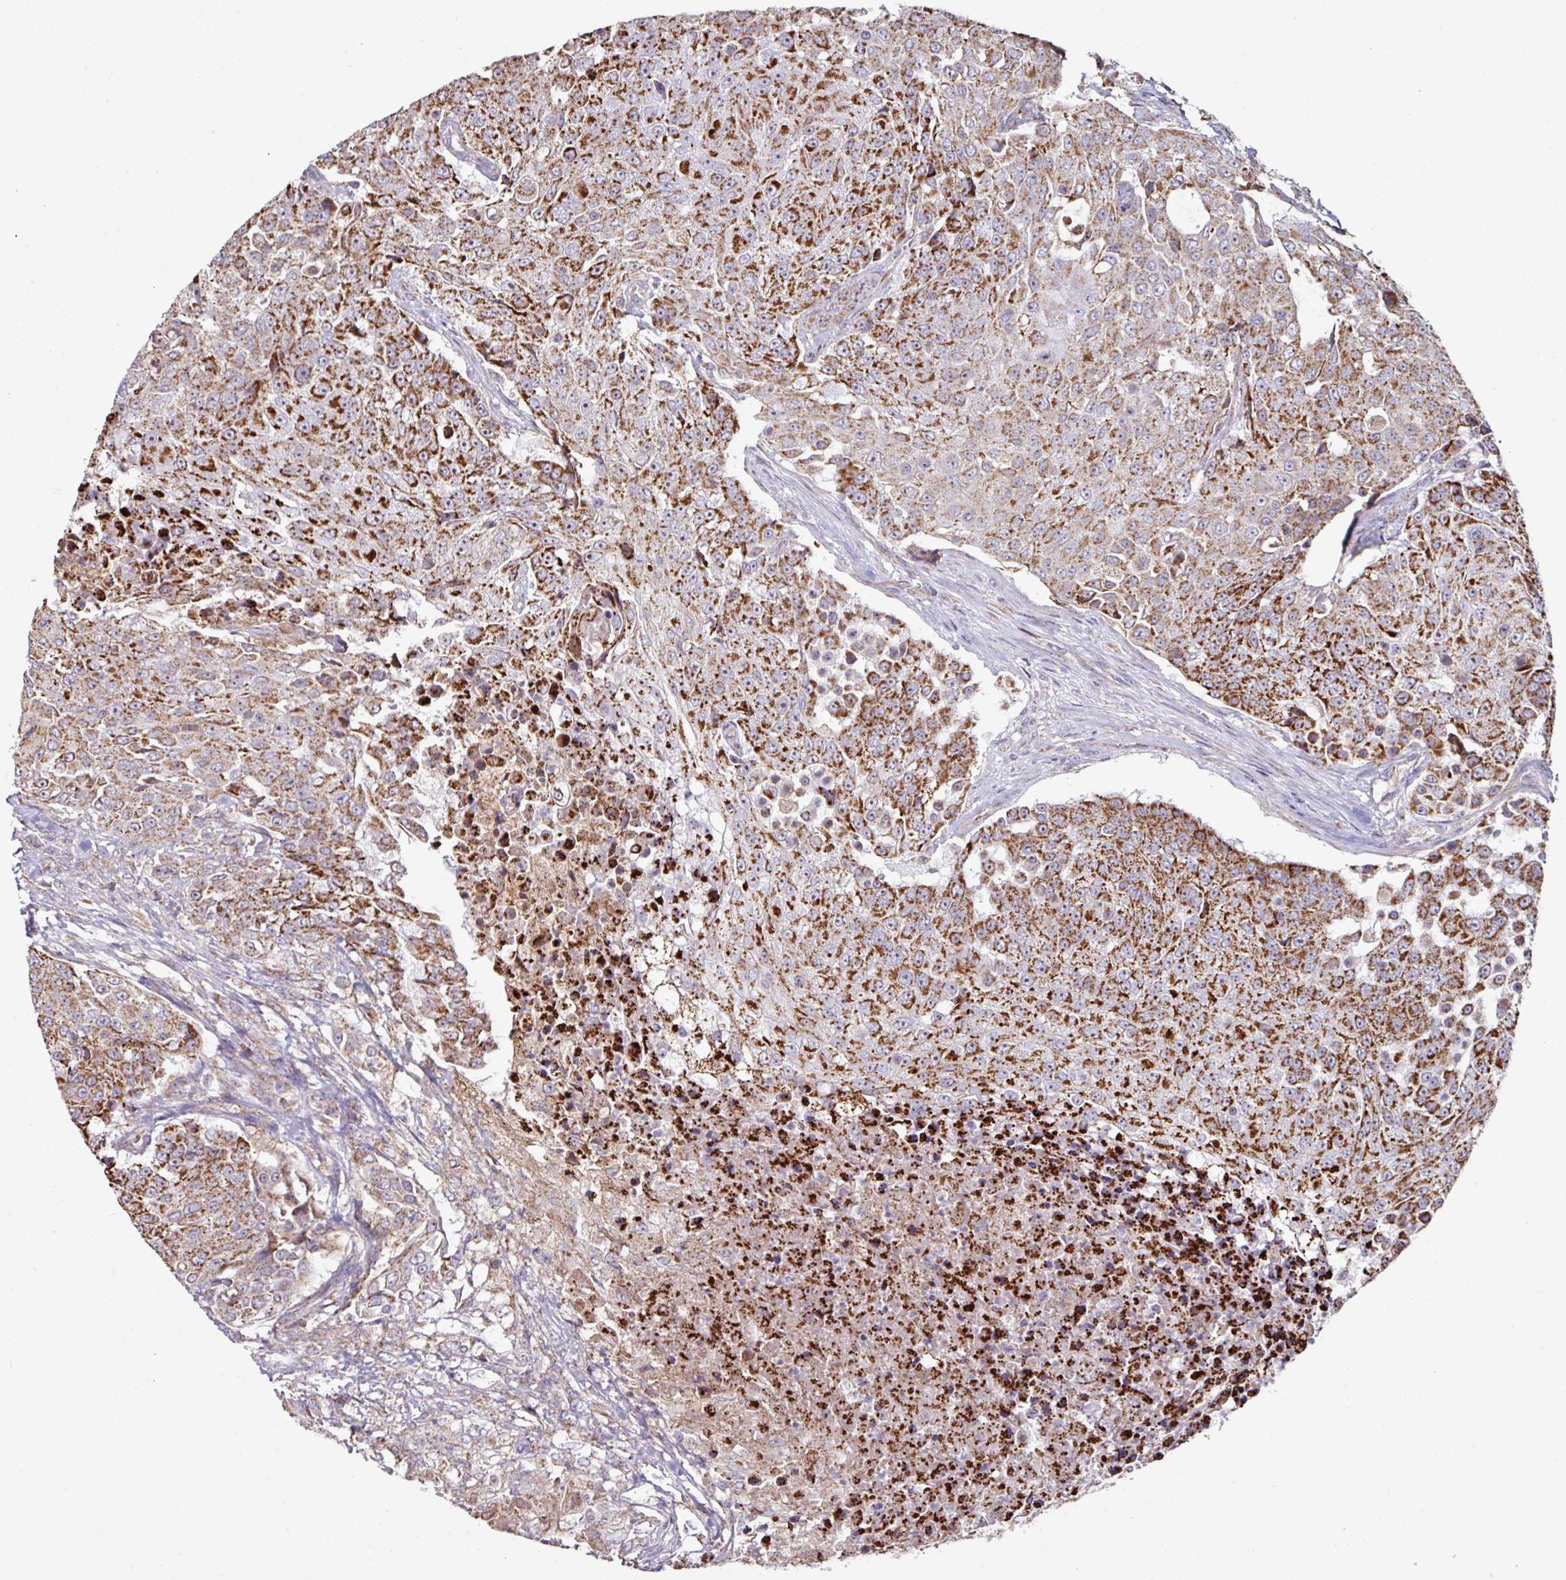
{"staining": {"intensity": "strong", "quantity": ">75%", "location": "cytoplasmic/membranous"}, "tissue": "urothelial cancer", "cell_type": "Tumor cells", "image_type": "cancer", "snomed": [{"axis": "morphology", "description": "Urothelial carcinoma, High grade"}, {"axis": "topography", "description": "Urinary bladder"}], "caption": "The micrograph shows a brown stain indicating the presence of a protein in the cytoplasmic/membranous of tumor cells in urothelial cancer. The staining was performed using DAB (3,3'-diaminobenzidine) to visualize the protein expression in brown, while the nuclei were stained in blue with hematoxylin (Magnification: 20x).", "gene": "OR2D3", "patient": {"sex": "female", "age": 63}}